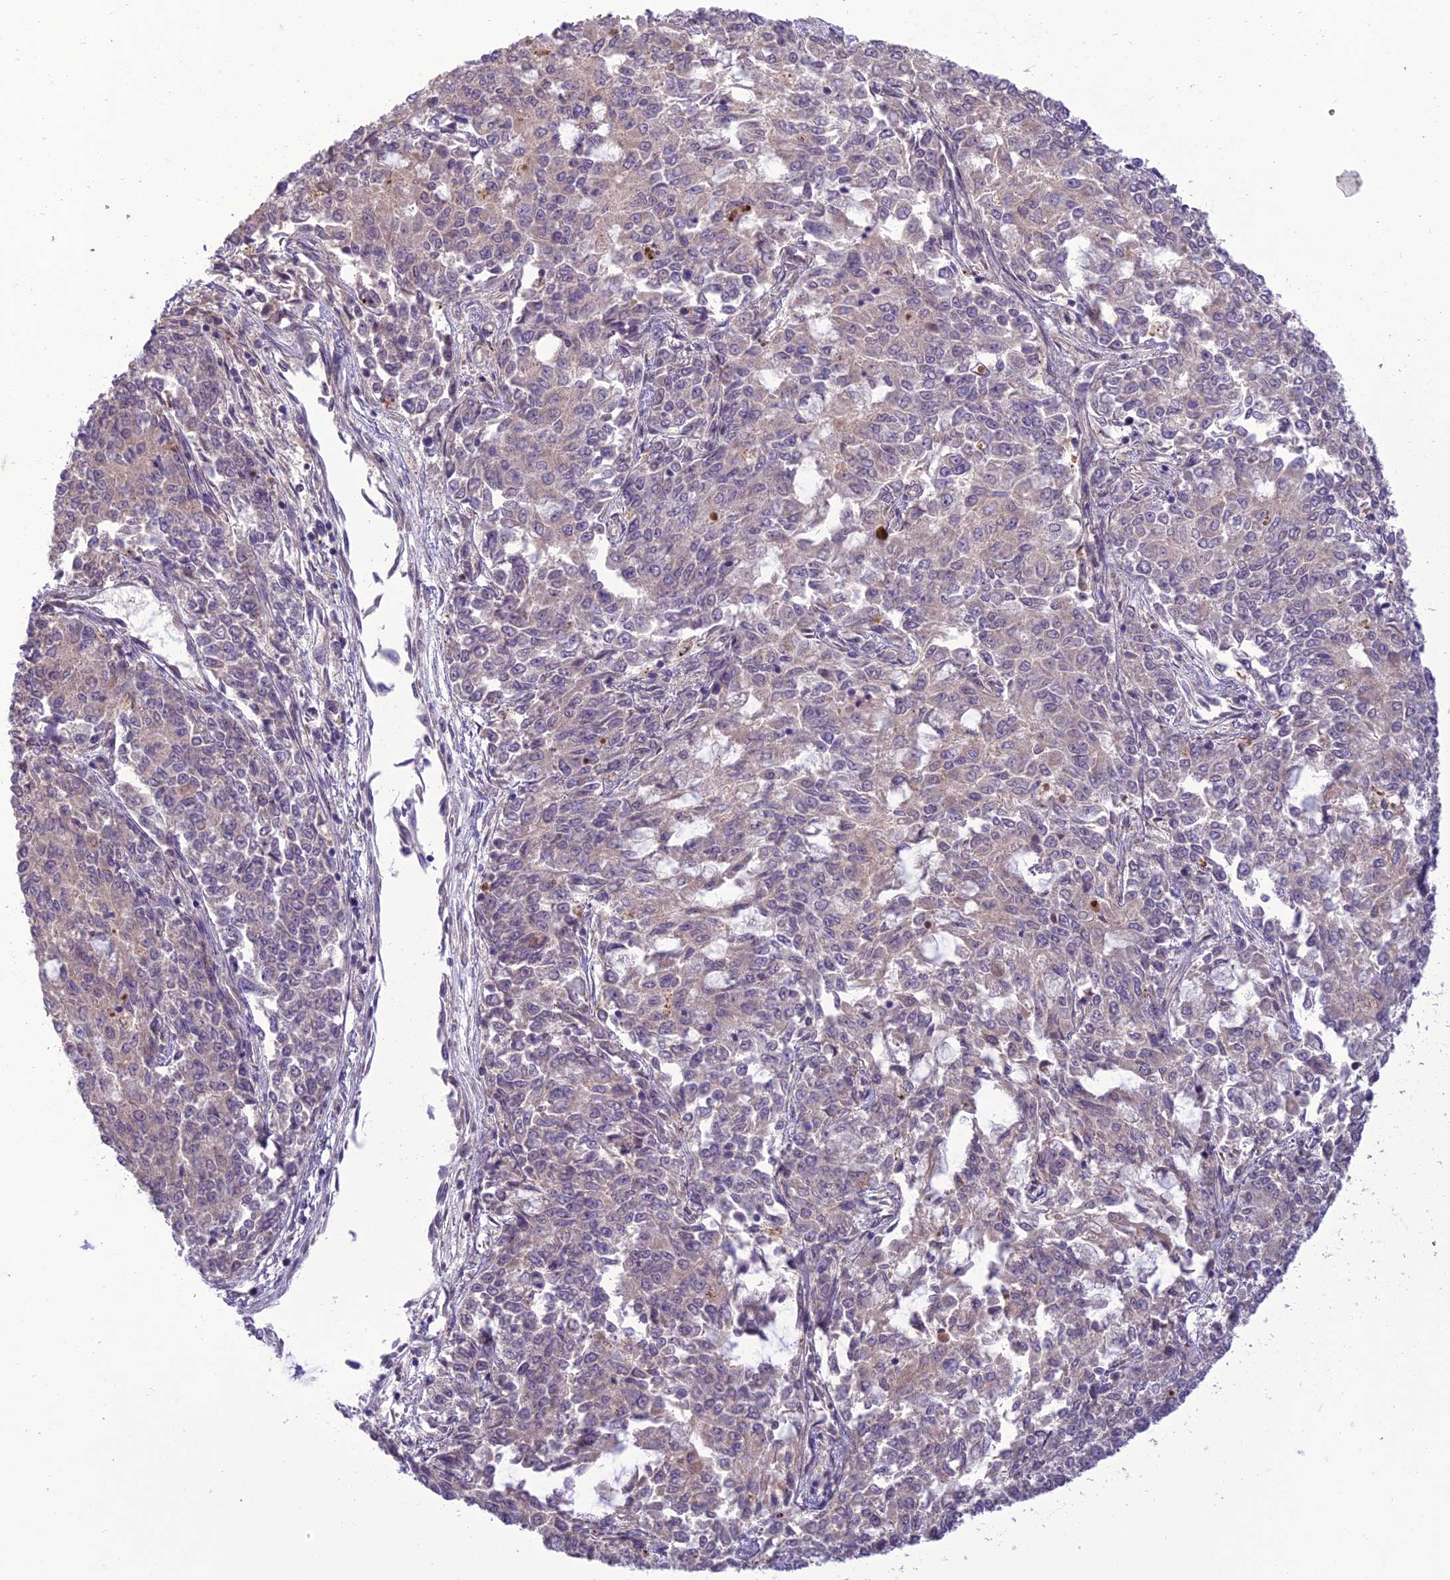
{"staining": {"intensity": "negative", "quantity": "none", "location": "none"}, "tissue": "endometrial cancer", "cell_type": "Tumor cells", "image_type": "cancer", "snomed": [{"axis": "morphology", "description": "Adenocarcinoma, NOS"}, {"axis": "topography", "description": "Endometrium"}], "caption": "Endometrial cancer stained for a protein using immunohistochemistry reveals no positivity tumor cells.", "gene": "RANBP3", "patient": {"sex": "female", "age": 50}}